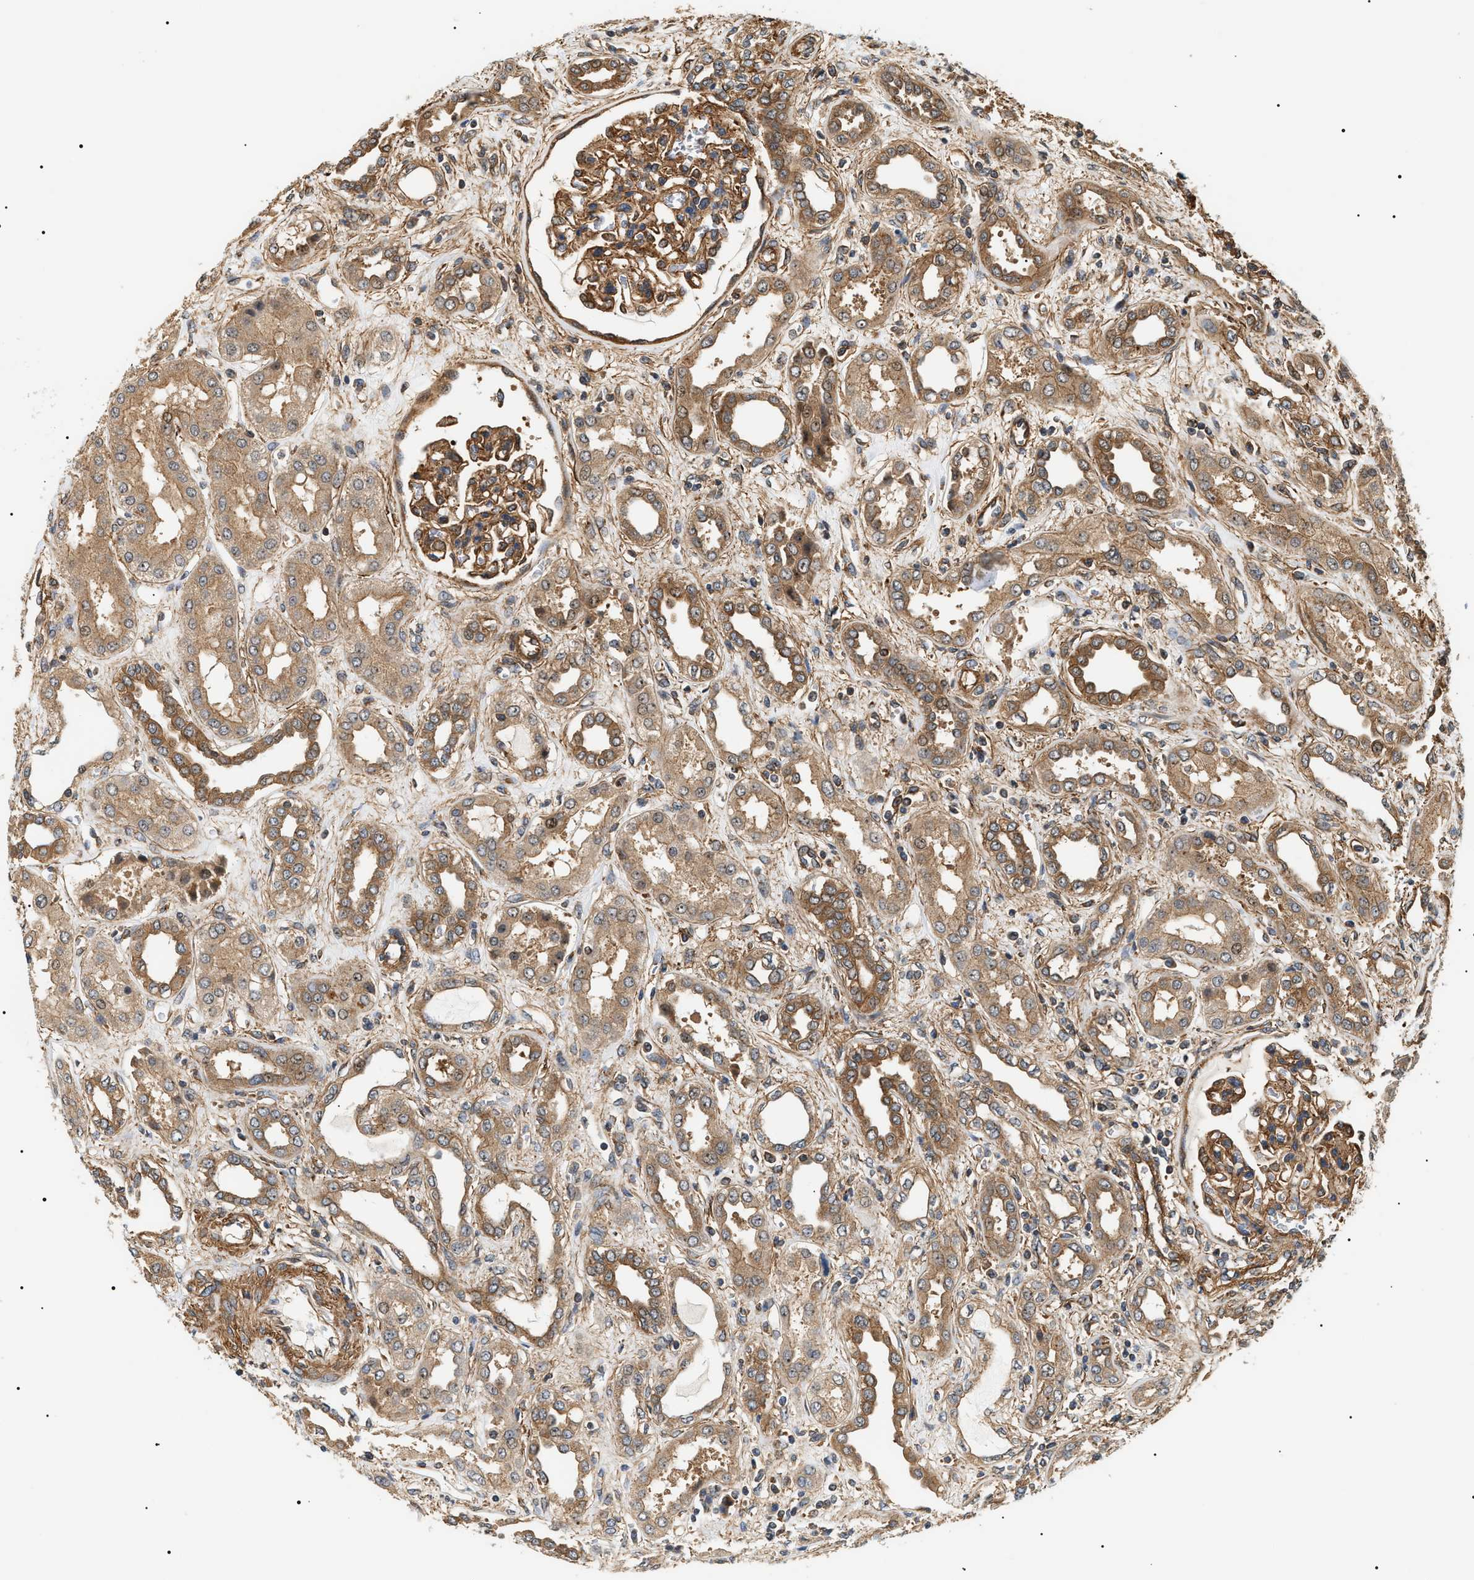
{"staining": {"intensity": "moderate", "quantity": ">75%", "location": "cytoplasmic/membranous"}, "tissue": "kidney", "cell_type": "Cells in glomeruli", "image_type": "normal", "snomed": [{"axis": "morphology", "description": "Normal tissue, NOS"}, {"axis": "topography", "description": "Kidney"}], "caption": "IHC of normal human kidney reveals medium levels of moderate cytoplasmic/membranous expression in about >75% of cells in glomeruli.", "gene": "SH3GLB2", "patient": {"sex": "male", "age": 59}}